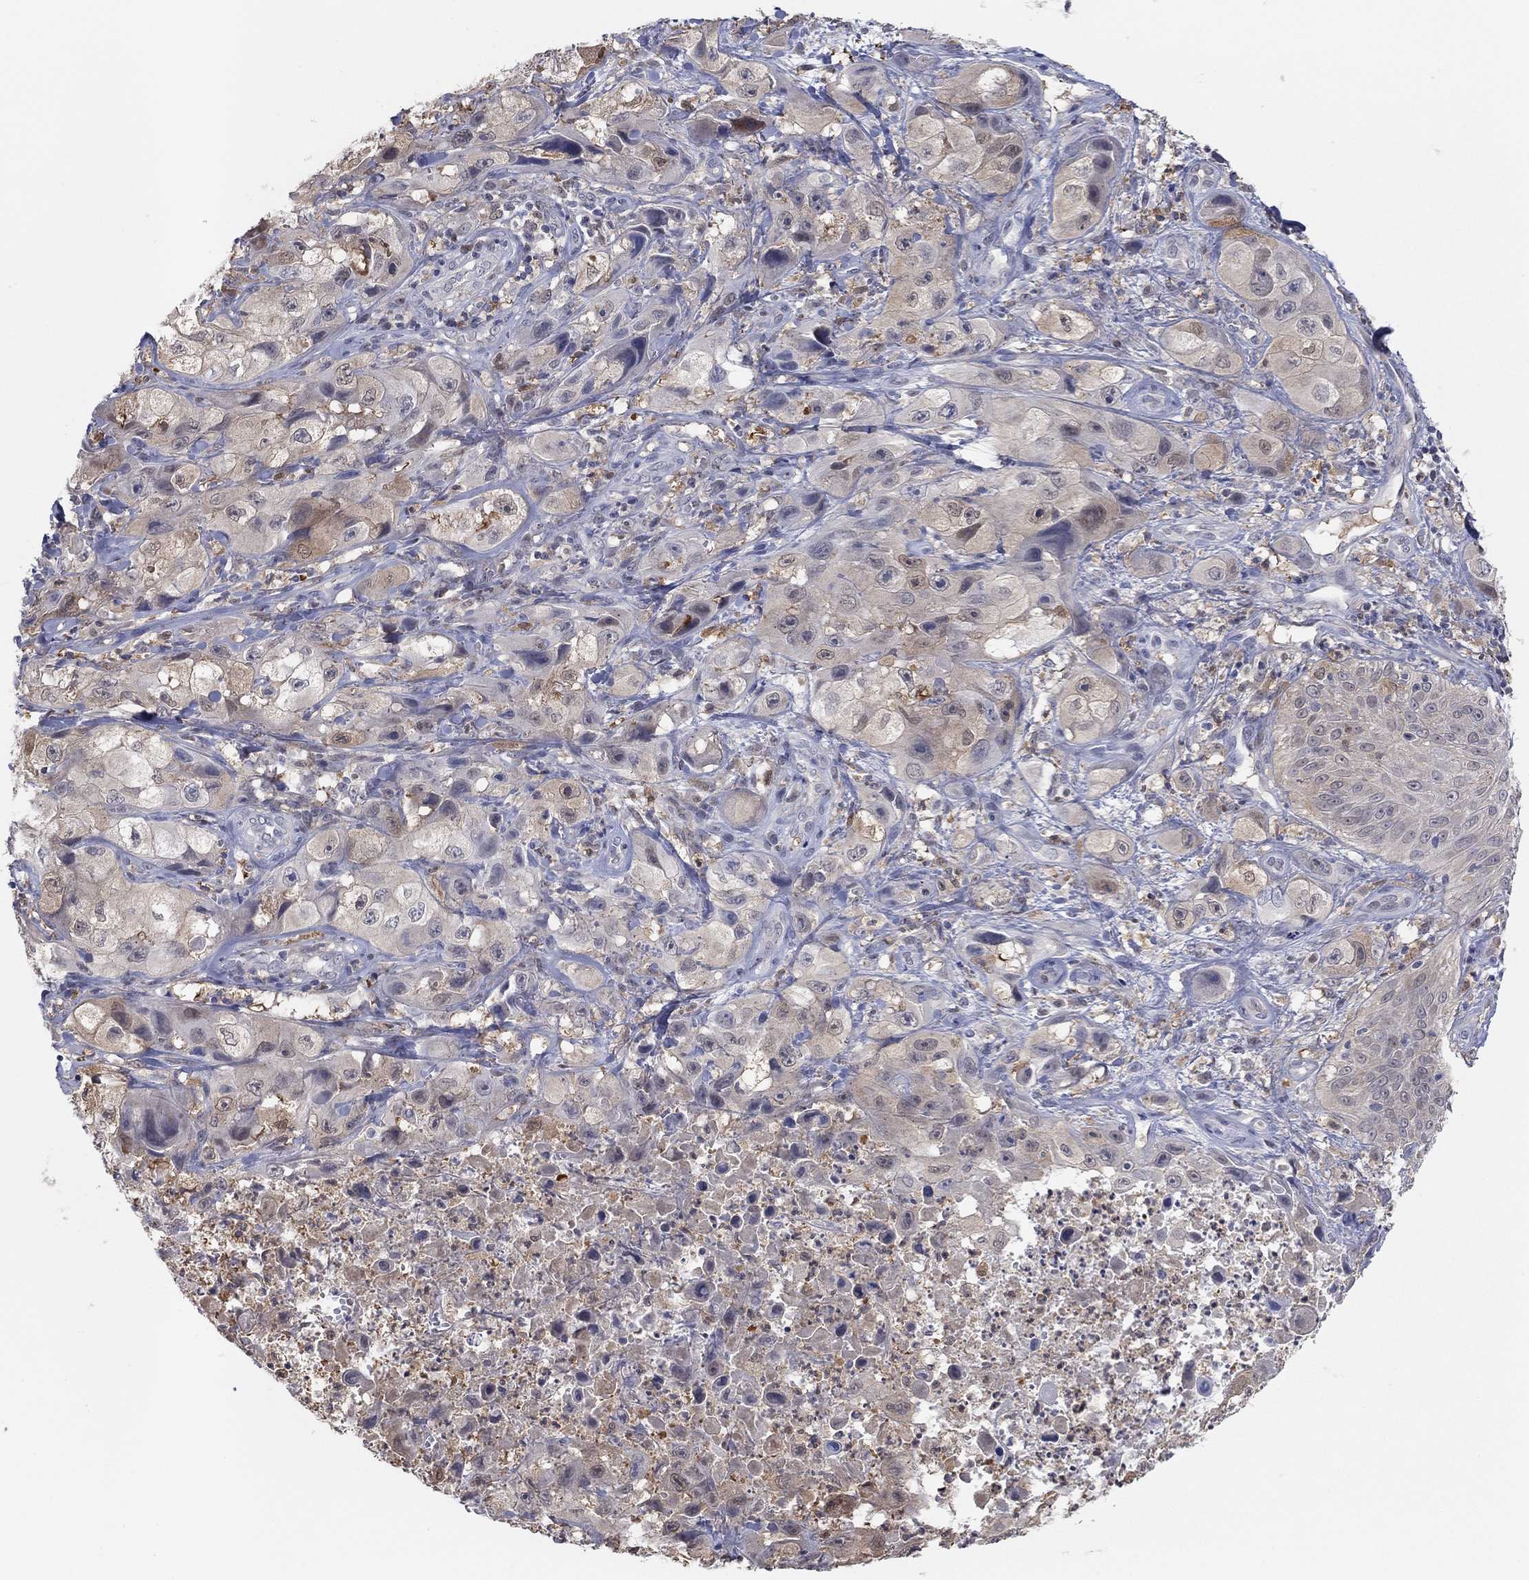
{"staining": {"intensity": "weak", "quantity": "<25%", "location": "cytoplasmic/membranous"}, "tissue": "skin cancer", "cell_type": "Tumor cells", "image_type": "cancer", "snomed": [{"axis": "morphology", "description": "Squamous cell carcinoma, NOS"}, {"axis": "topography", "description": "Skin"}, {"axis": "topography", "description": "Subcutis"}], "caption": "Immunohistochemistry of skin cancer exhibits no positivity in tumor cells.", "gene": "PDXK", "patient": {"sex": "male", "age": 73}}